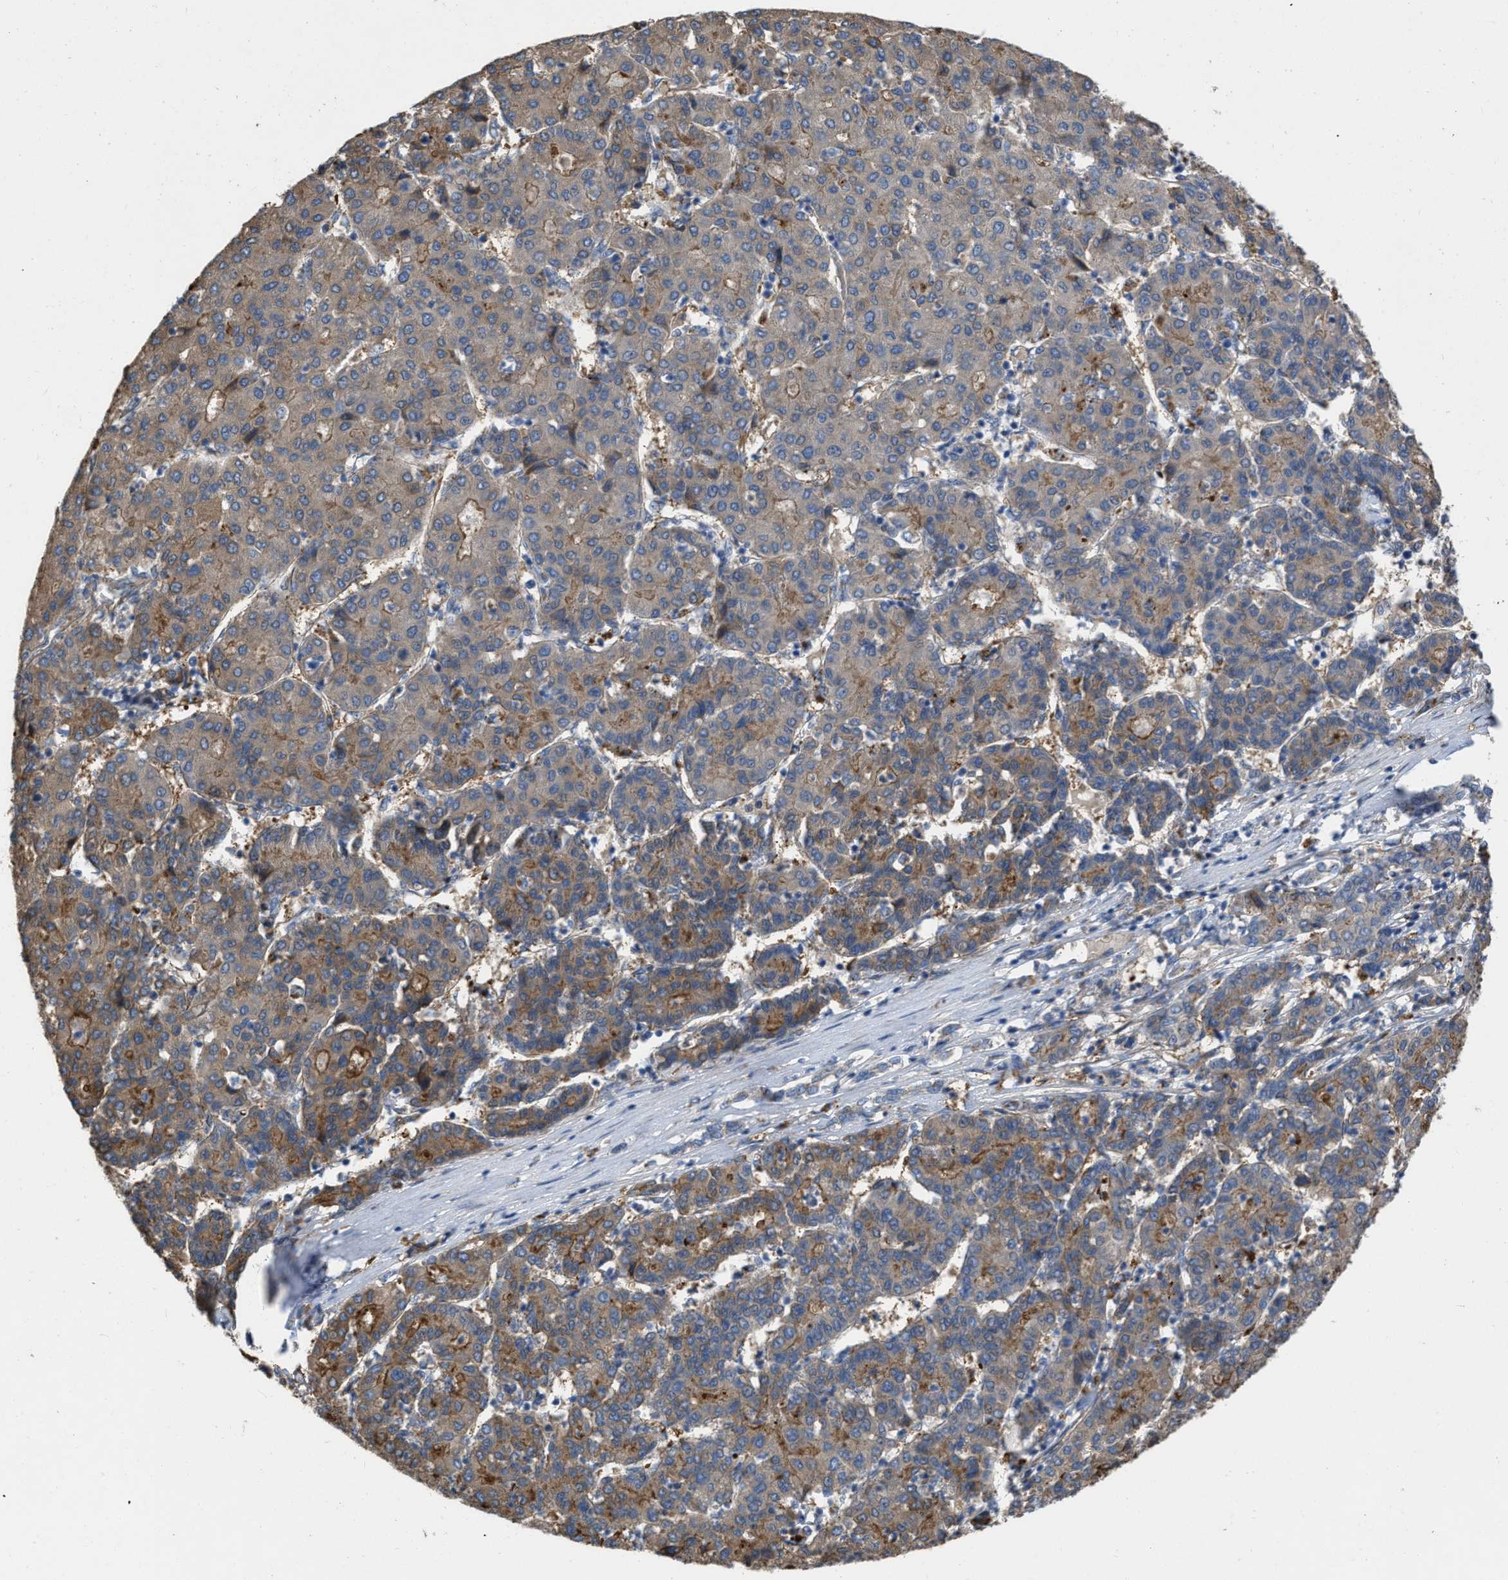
{"staining": {"intensity": "weak", "quantity": ">75%", "location": "cytoplasmic/membranous"}, "tissue": "liver cancer", "cell_type": "Tumor cells", "image_type": "cancer", "snomed": [{"axis": "morphology", "description": "Carcinoma, Hepatocellular, NOS"}, {"axis": "topography", "description": "Liver"}], "caption": "This image displays immunohistochemistry (IHC) staining of human liver cancer, with low weak cytoplasmic/membranous staining in about >75% of tumor cells.", "gene": "SLC4A11", "patient": {"sex": "male", "age": 65}}